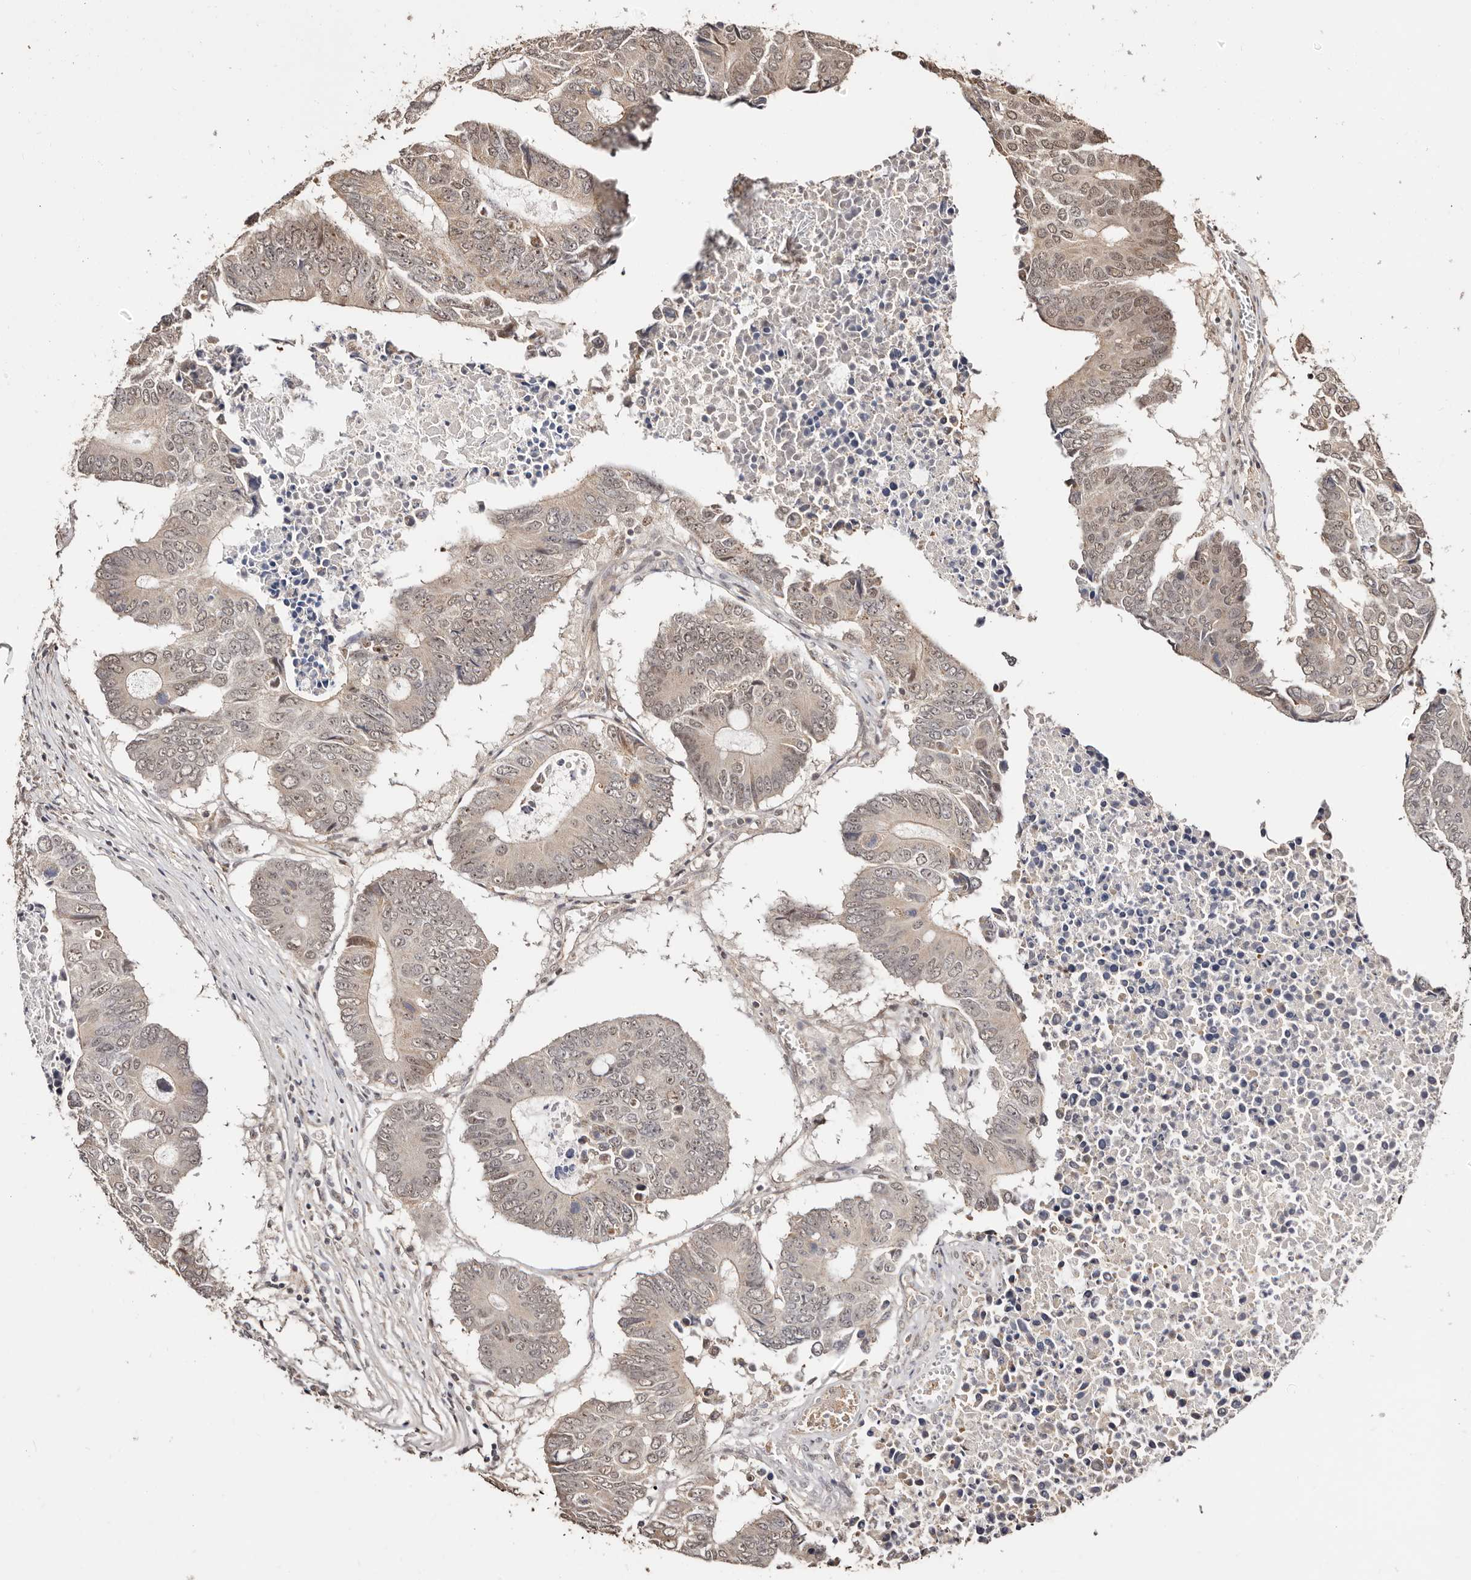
{"staining": {"intensity": "weak", "quantity": "25%-75%", "location": "nuclear"}, "tissue": "colorectal cancer", "cell_type": "Tumor cells", "image_type": "cancer", "snomed": [{"axis": "morphology", "description": "Adenocarcinoma, NOS"}, {"axis": "topography", "description": "Colon"}], "caption": "Brown immunohistochemical staining in adenocarcinoma (colorectal) demonstrates weak nuclear expression in about 25%-75% of tumor cells. (Brightfield microscopy of DAB IHC at high magnification).", "gene": "CTNNBL1", "patient": {"sex": "male", "age": 87}}